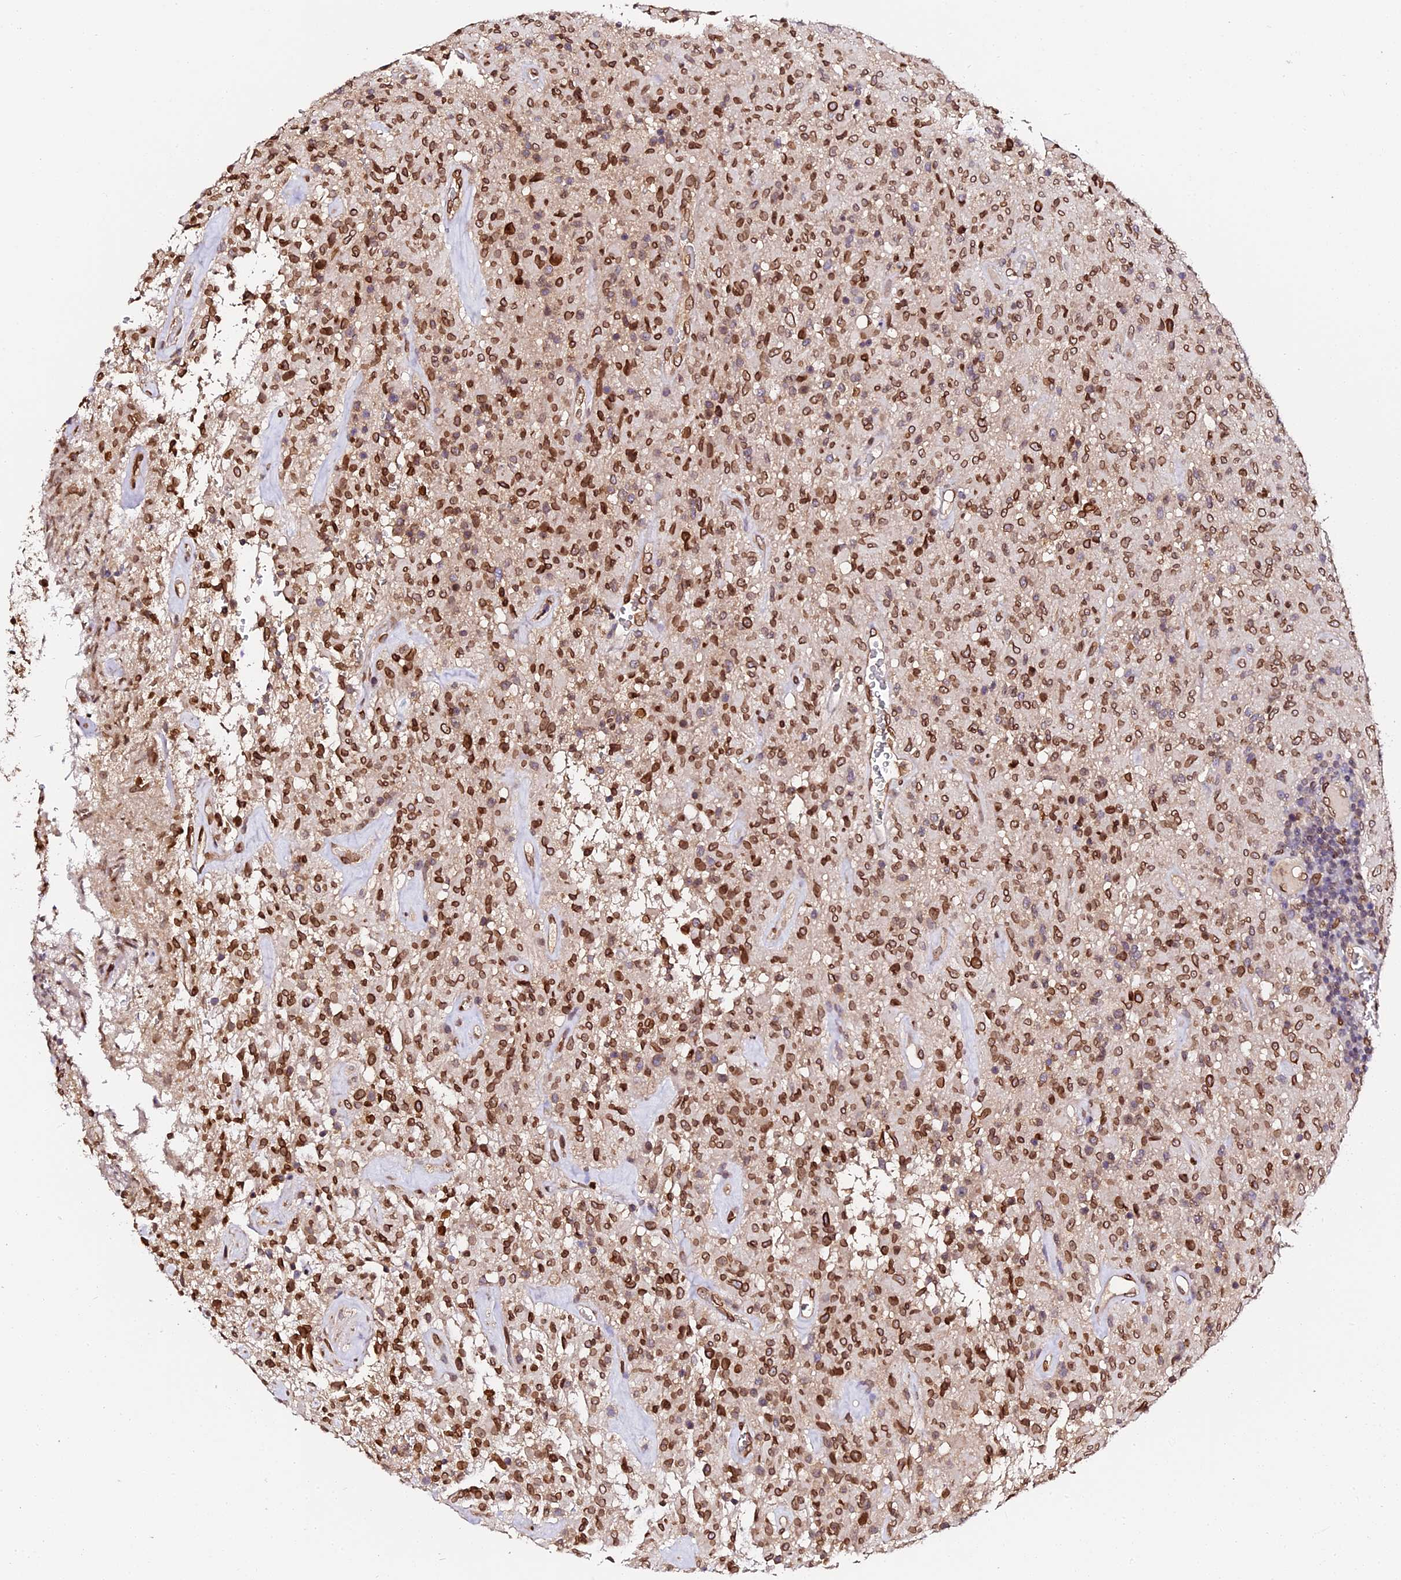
{"staining": {"intensity": "strong", "quantity": ">75%", "location": "cytoplasmic/membranous,nuclear"}, "tissue": "glioma", "cell_type": "Tumor cells", "image_type": "cancer", "snomed": [{"axis": "morphology", "description": "Glioma, malignant, High grade"}, {"axis": "topography", "description": "Brain"}], "caption": "Tumor cells show high levels of strong cytoplasmic/membranous and nuclear positivity in about >75% of cells in malignant high-grade glioma.", "gene": "ANAPC5", "patient": {"sex": "female", "age": 57}}